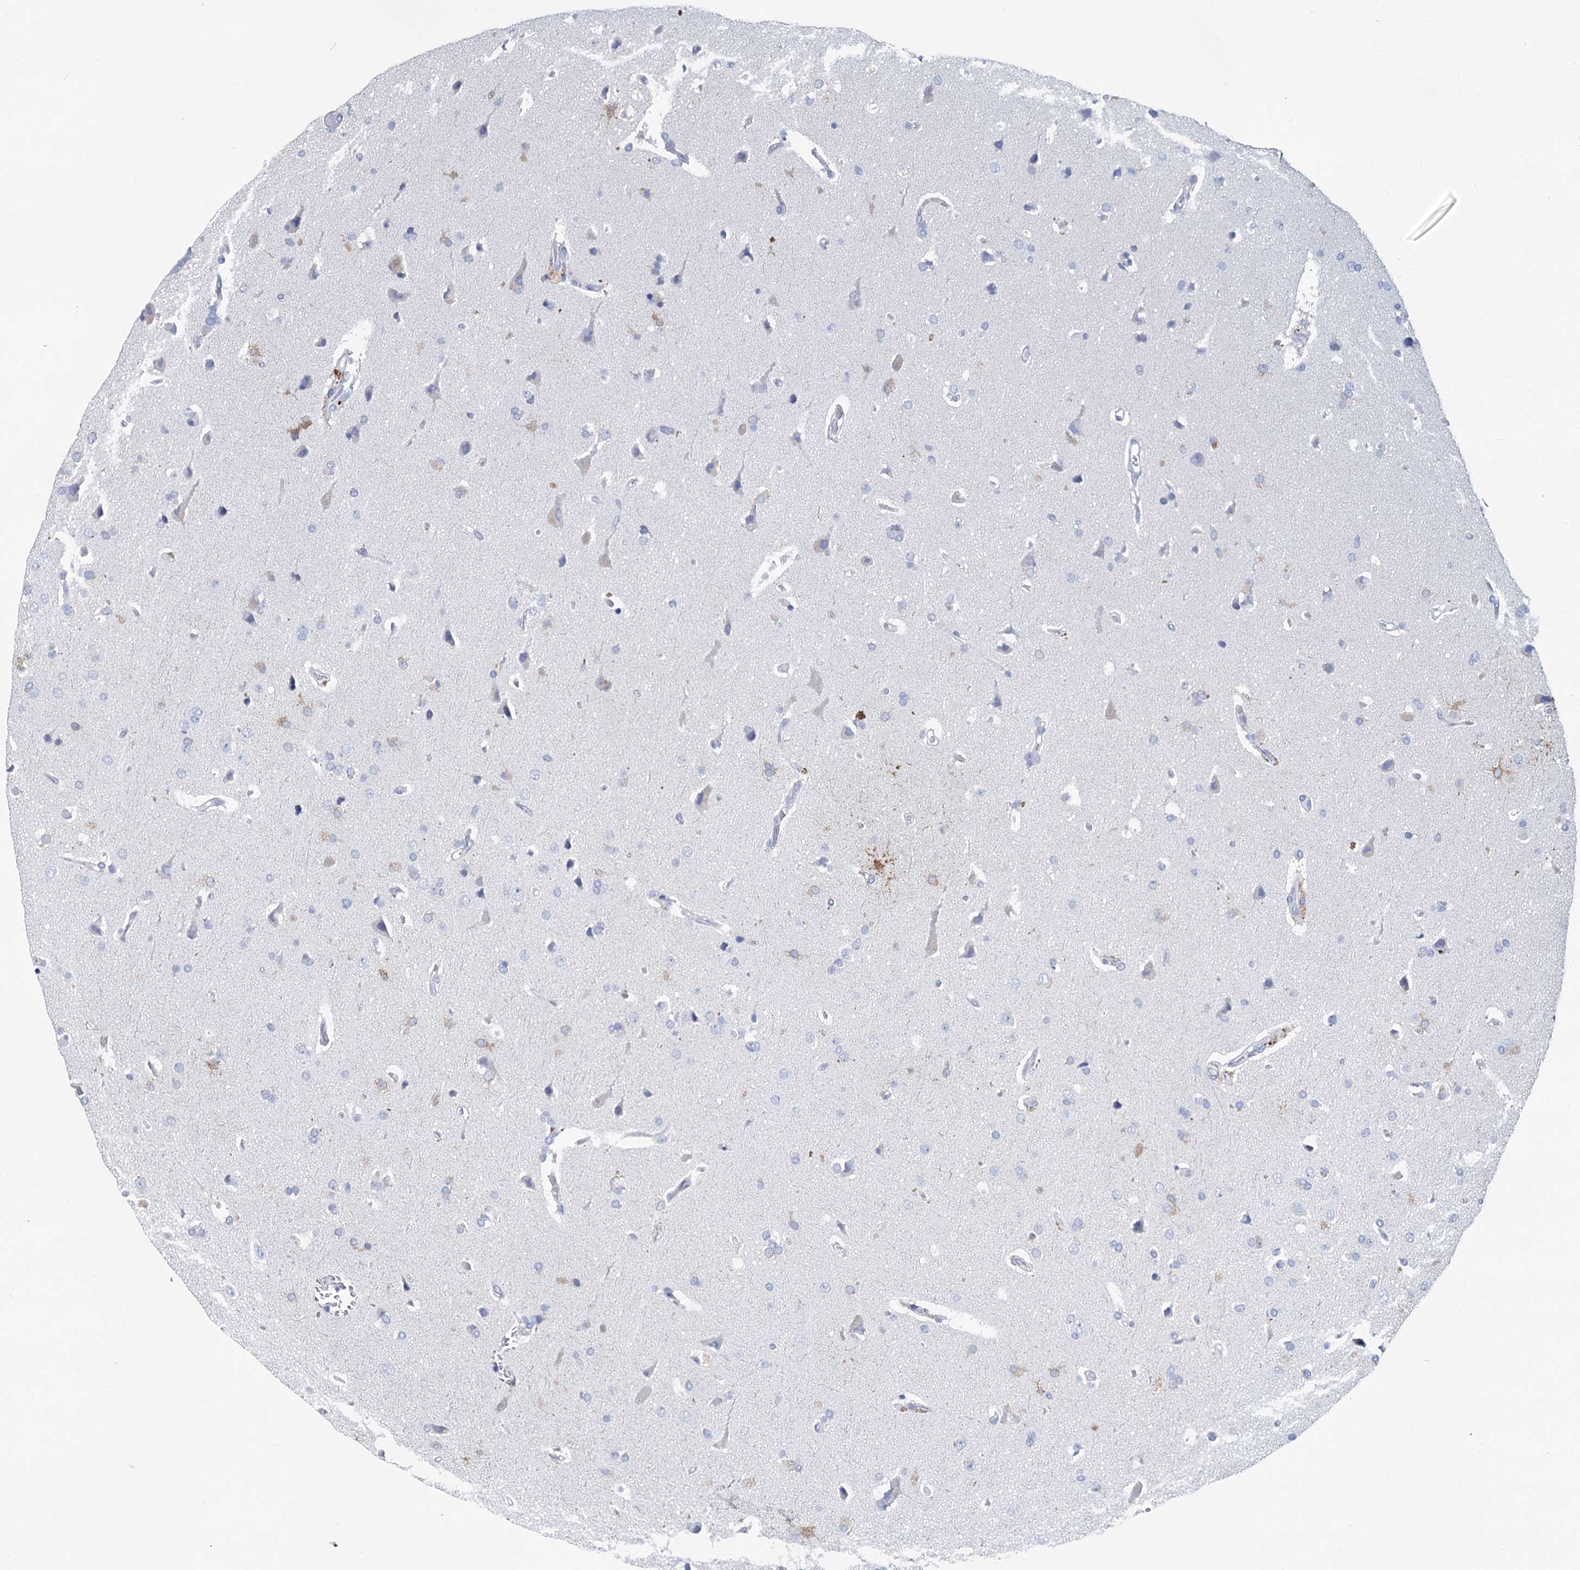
{"staining": {"intensity": "negative", "quantity": "none", "location": "none"}, "tissue": "glioma", "cell_type": "Tumor cells", "image_type": "cancer", "snomed": [{"axis": "morphology", "description": "Glioma, malignant, High grade"}, {"axis": "topography", "description": "Brain"}], "caption": "Malignant high-grade glioma was stained to show a protein in brown. There is no significant staining in tumor cells.", "gene": "METTL7B", "patient": {"sex": "male", "age": 72}}